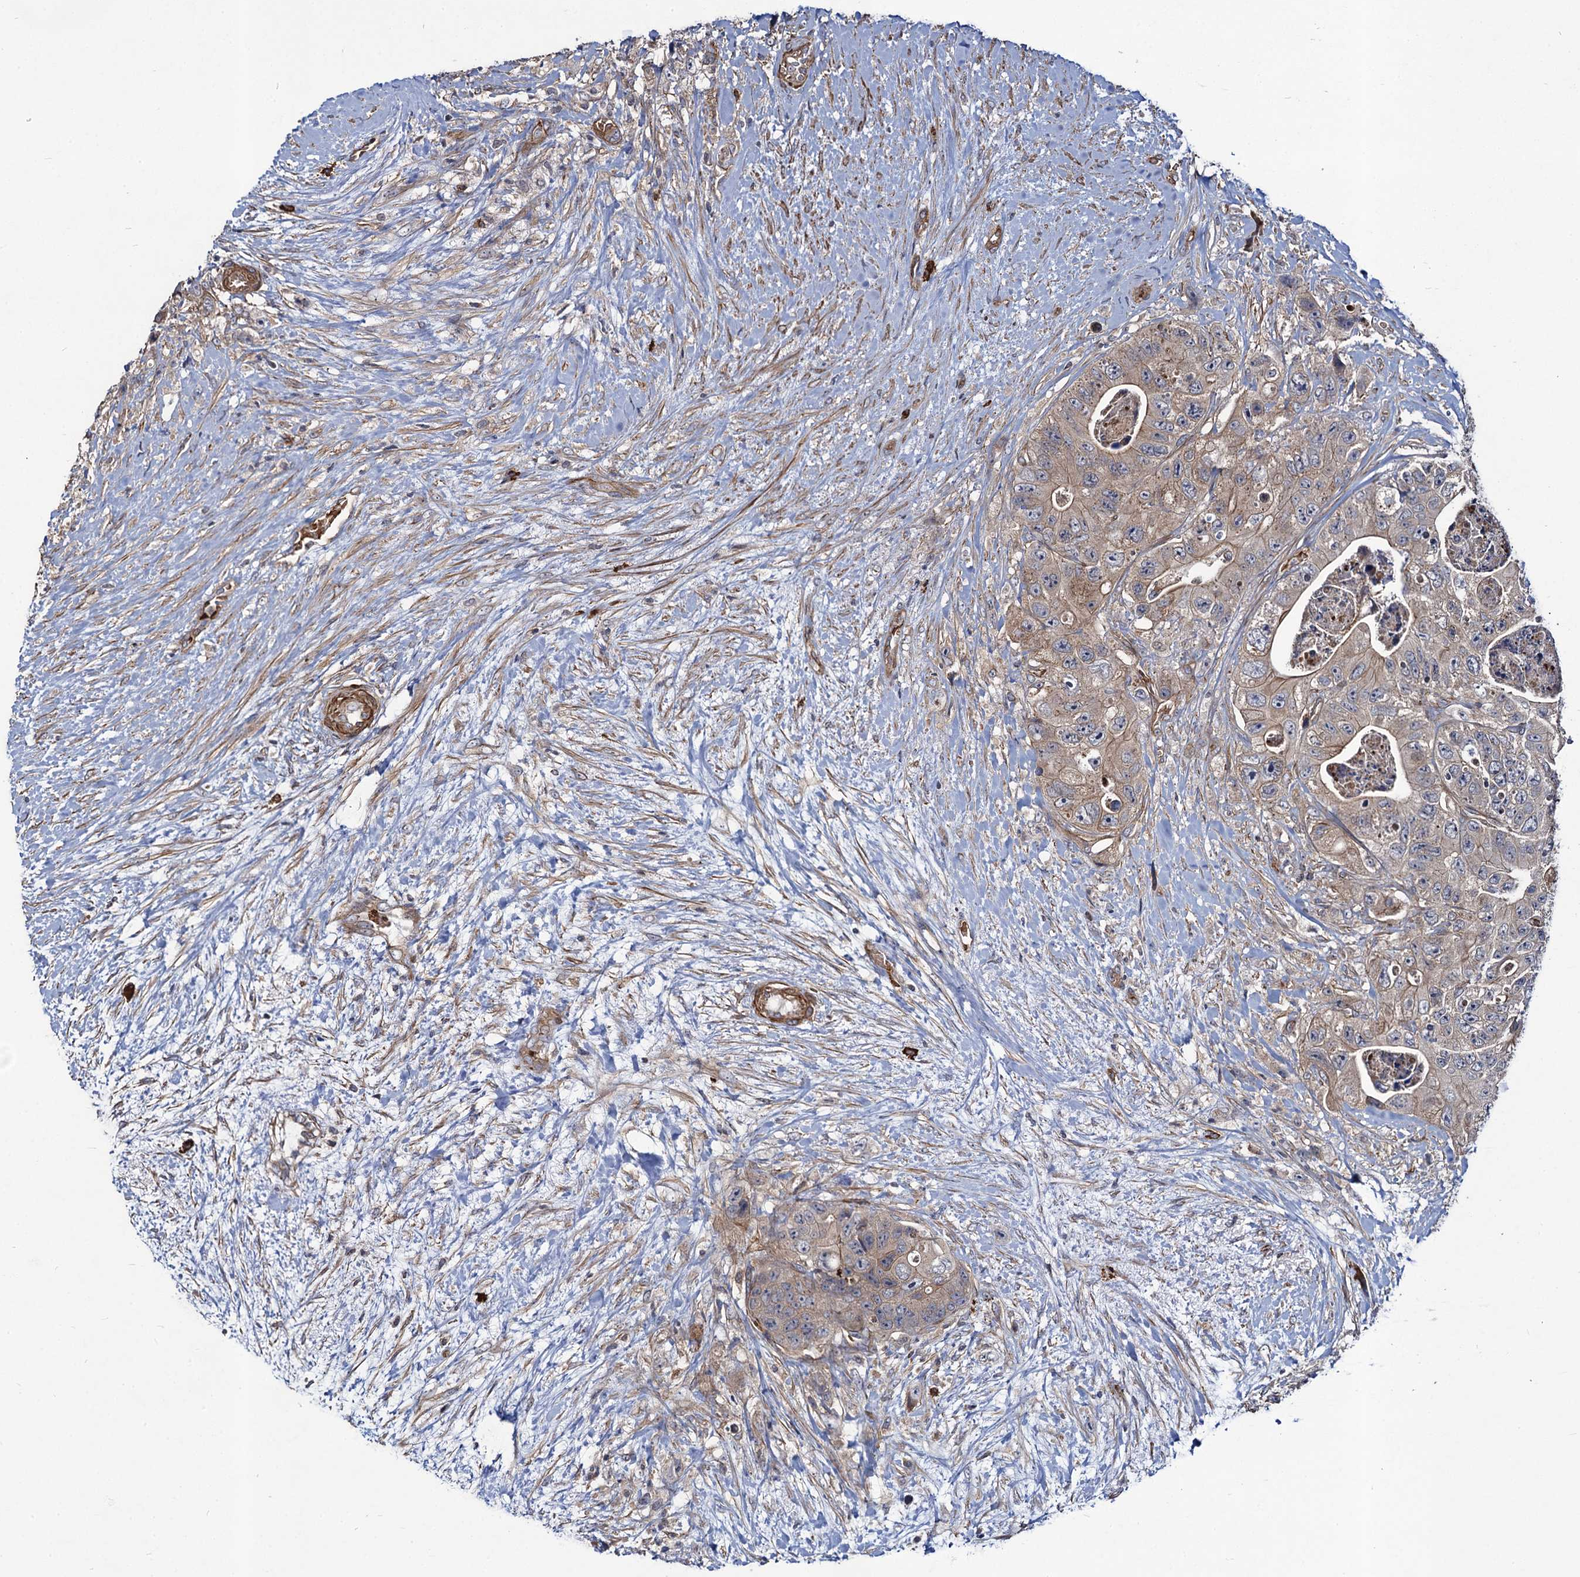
{"staining": {"intensity": "weak", "quantity": ">75%", "location": "cytoplasmic/membranous"}, "tissue": "colorectal cancer", "cell_type": "Tumor cells", "image_type": "cancer", "snomed": [{"axis": "morphology", "description": "Adenocarcinoma, NOS"}, {"axis": "topography", "description": "Colon"}], "caption": "Immunohistochemical staining of human colorectal cancer displays weak cytoplasmic/membranous protein expression in approximately >75% of tumor cells. Immunohistochemistry (ihc) stains the protein in brown and the nuclei are stained blue.", "gene": "KXD1", "patient": {"sex": "female", "age": 46}}